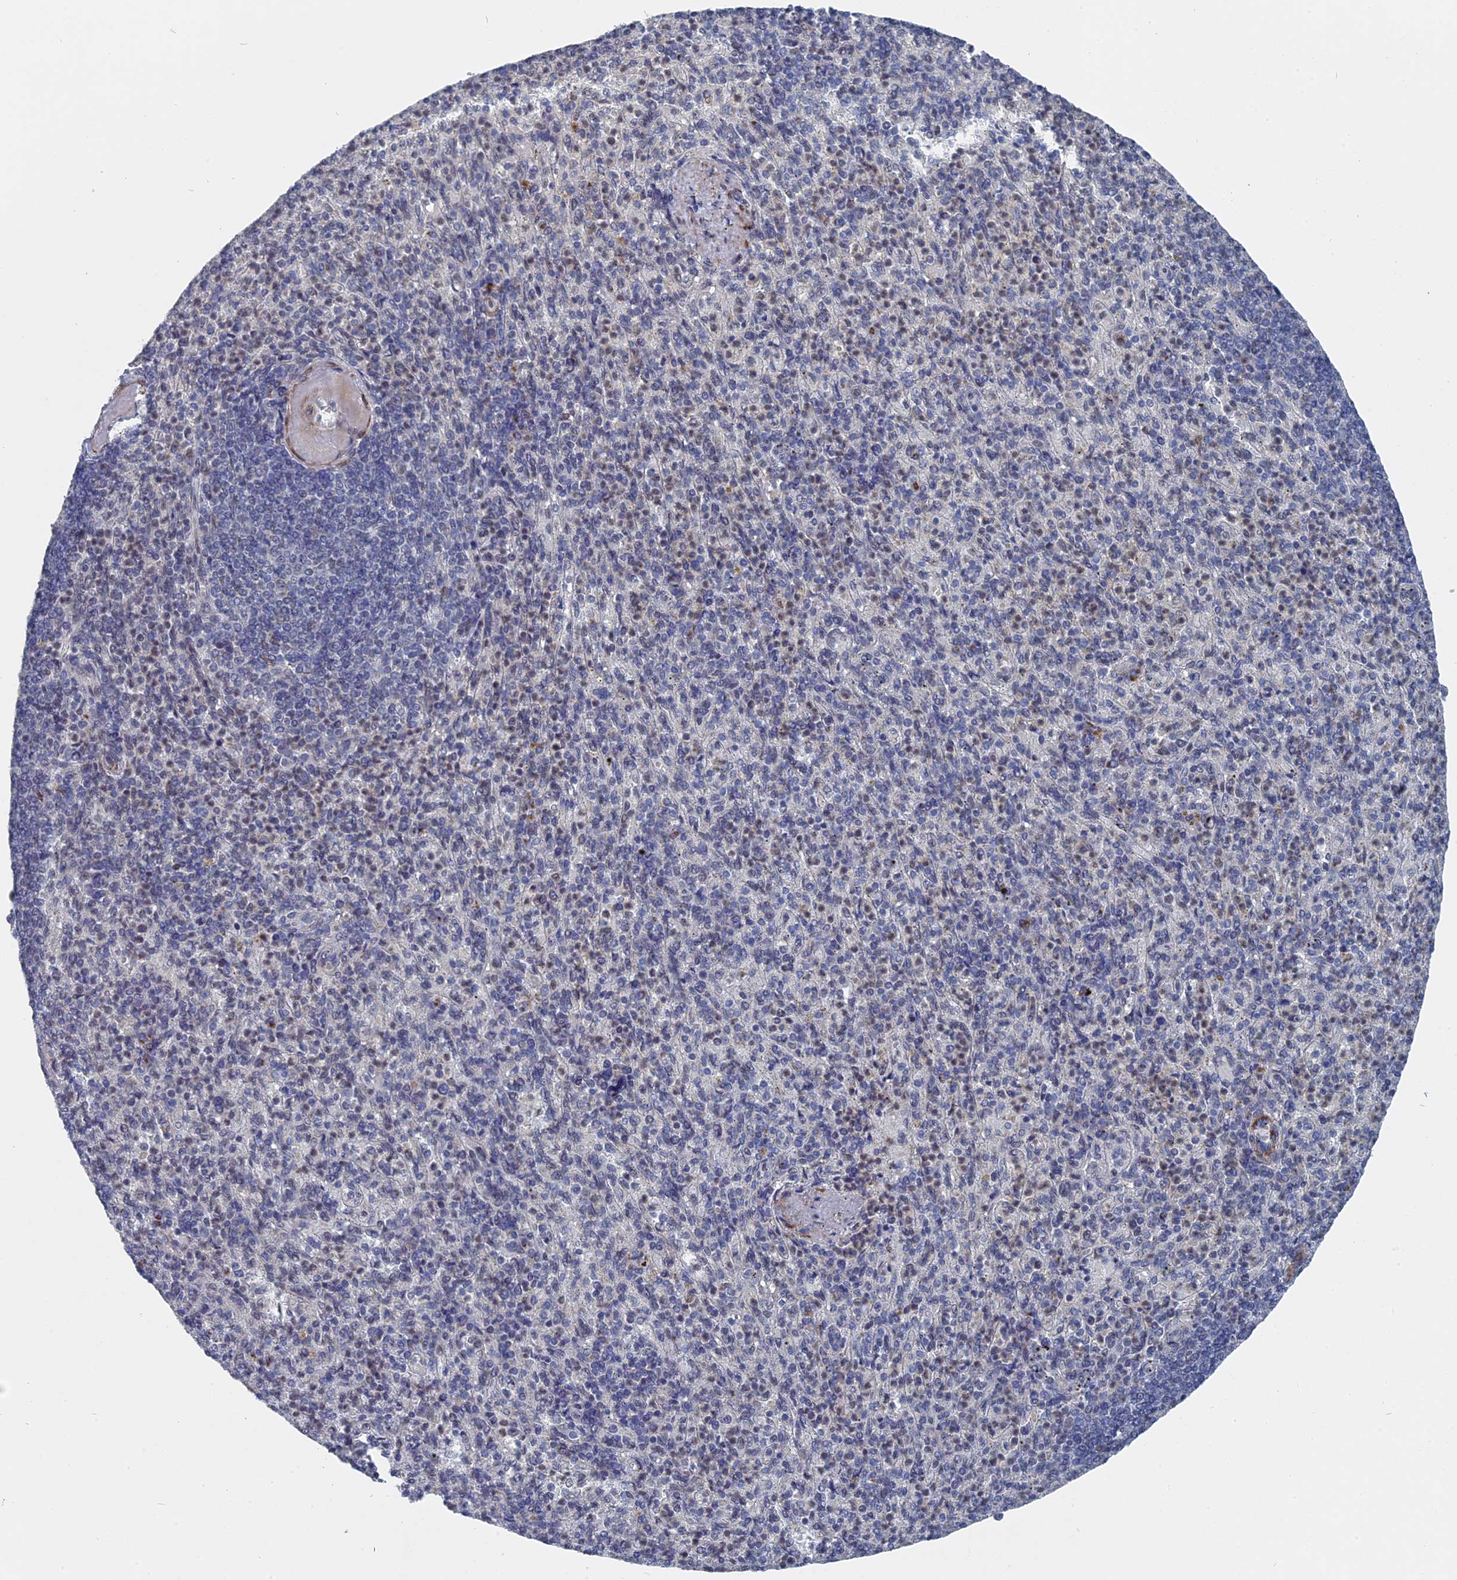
{"staining": {"intensity": "weak", "quantity": "<25%", "location": "nuclear"}, "tissue": "spleen", "cell_type": "Cells in red pulp", "image_type": "normal", "snomed": [{"axis": "morphology", "description": "Normal tissue, NOS"}, {"axis": "topography", "description": "Spleen"}], "caption": "The IHC histopathology image has no significant expression in cells in red pulp of spleen.", "gene": "MTRF1", "patient": {"sex": "female", "age": 74}}